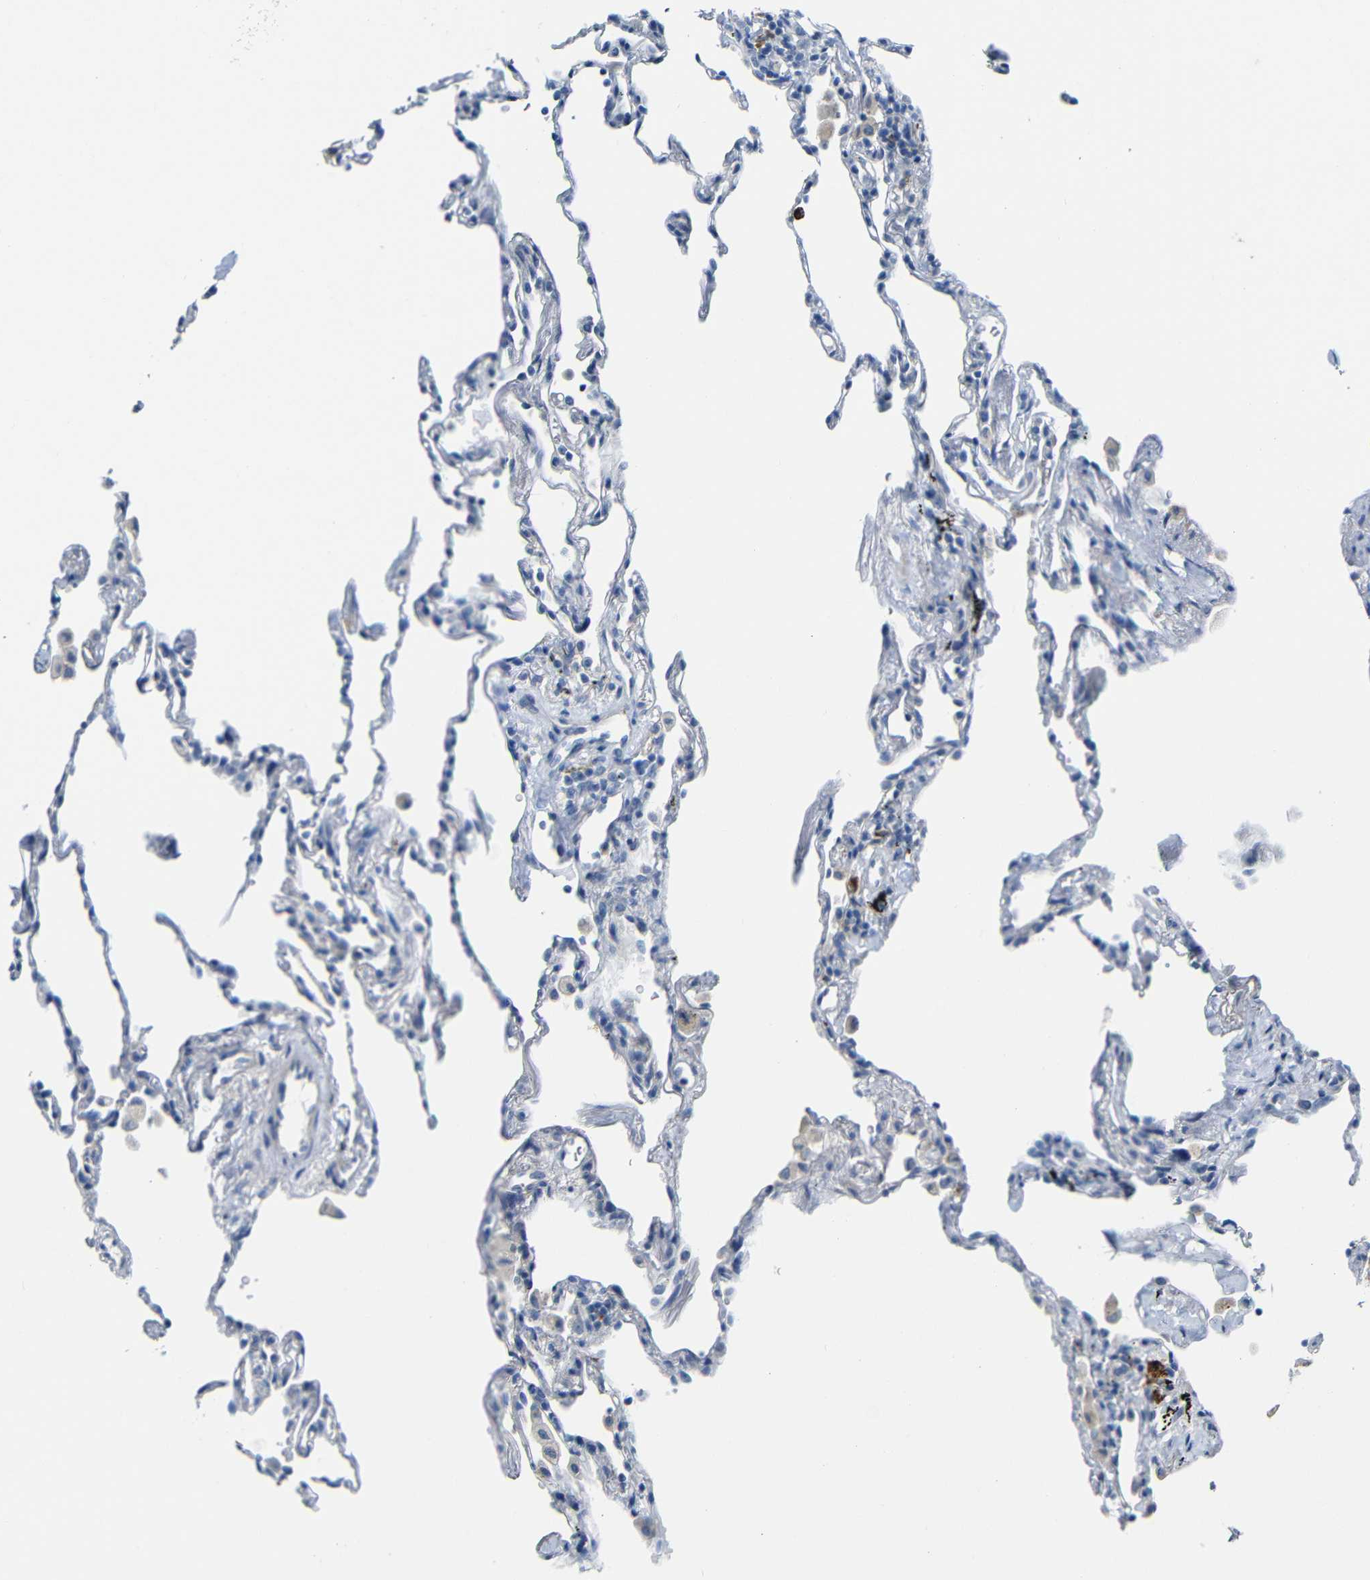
{"staining": {"intensity": "negative", "quantity": "none", "location": "none"}, "tissue": "lung", "cell_type": "Alveolar cells", "image_type": "normal", "snomed": [{"axis": "morphology", "description": "Normal tissue, NOS"}, {"axis": "topography", "description": "Lung"}], "caption": "Alveolar cells show no significant positivity in unremarkable lung. The staining is performed using DAB (3,3'-diaminobenzidine) brown chromogen with nuclei counter-stained in using hematoxylin.", "gene": "C15orf48", "patient": {"sex": "male", "age": 59}}